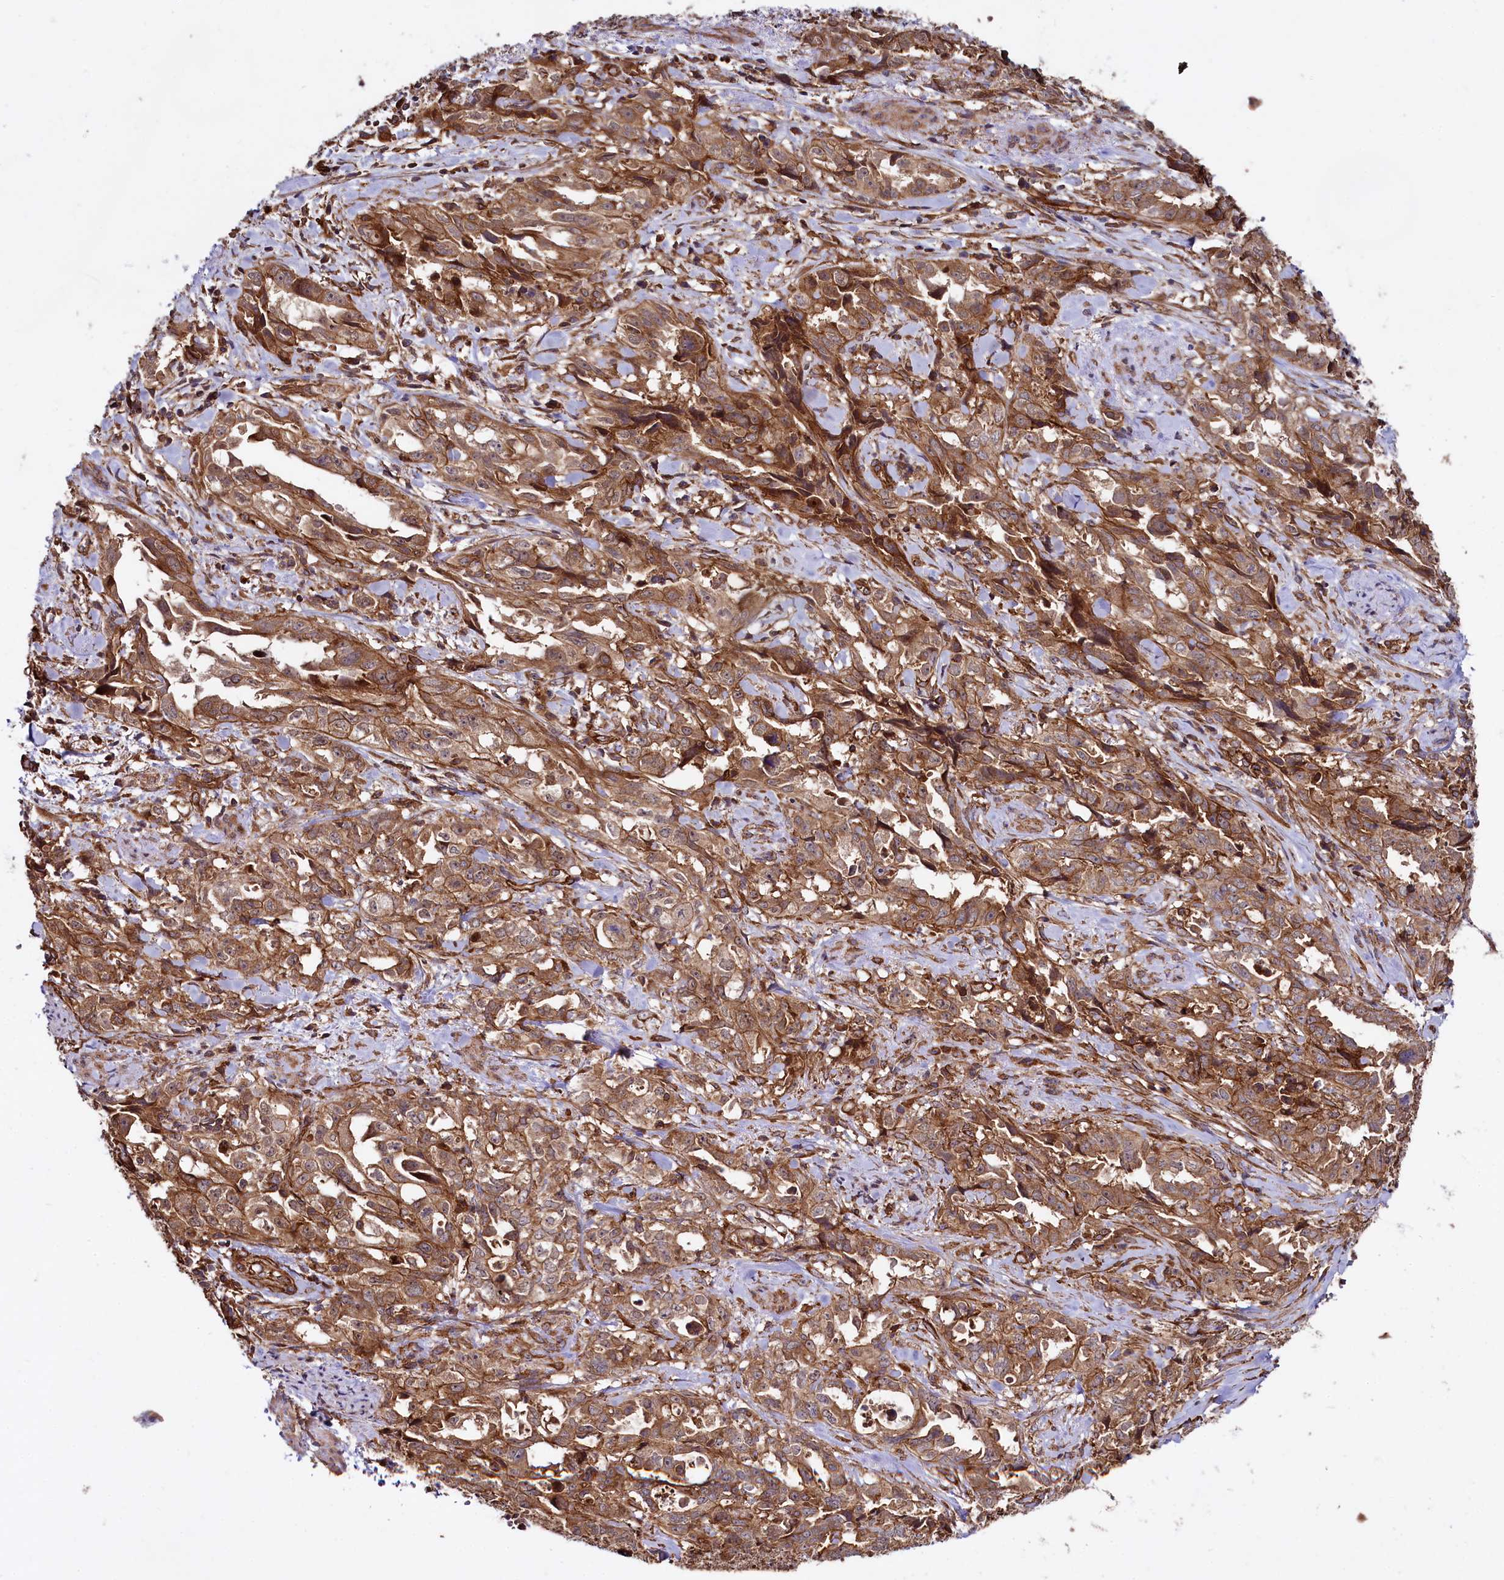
{"staining": {"intensity": "moderate", "quantity": ">75%", "location": "cytoplasmic/membranous"}, "tissue": "endometrial cancer", "cell_type": "Tumor cells", "image_type": "cancer", "snomed": [{"axis": "morphology", "description": "Adenocarcinoma, NOS"}, {"axis": "topography", "description": "Endometrium"}], "caption": "This micrograph demonstrates IHC staining of human endometrial cancer, with medium moderate cytoplasmic/membranous positivity in about >75% of tumor cells.", "gene": "SVIP", "patient": {"sex": "female", "age": 65}}